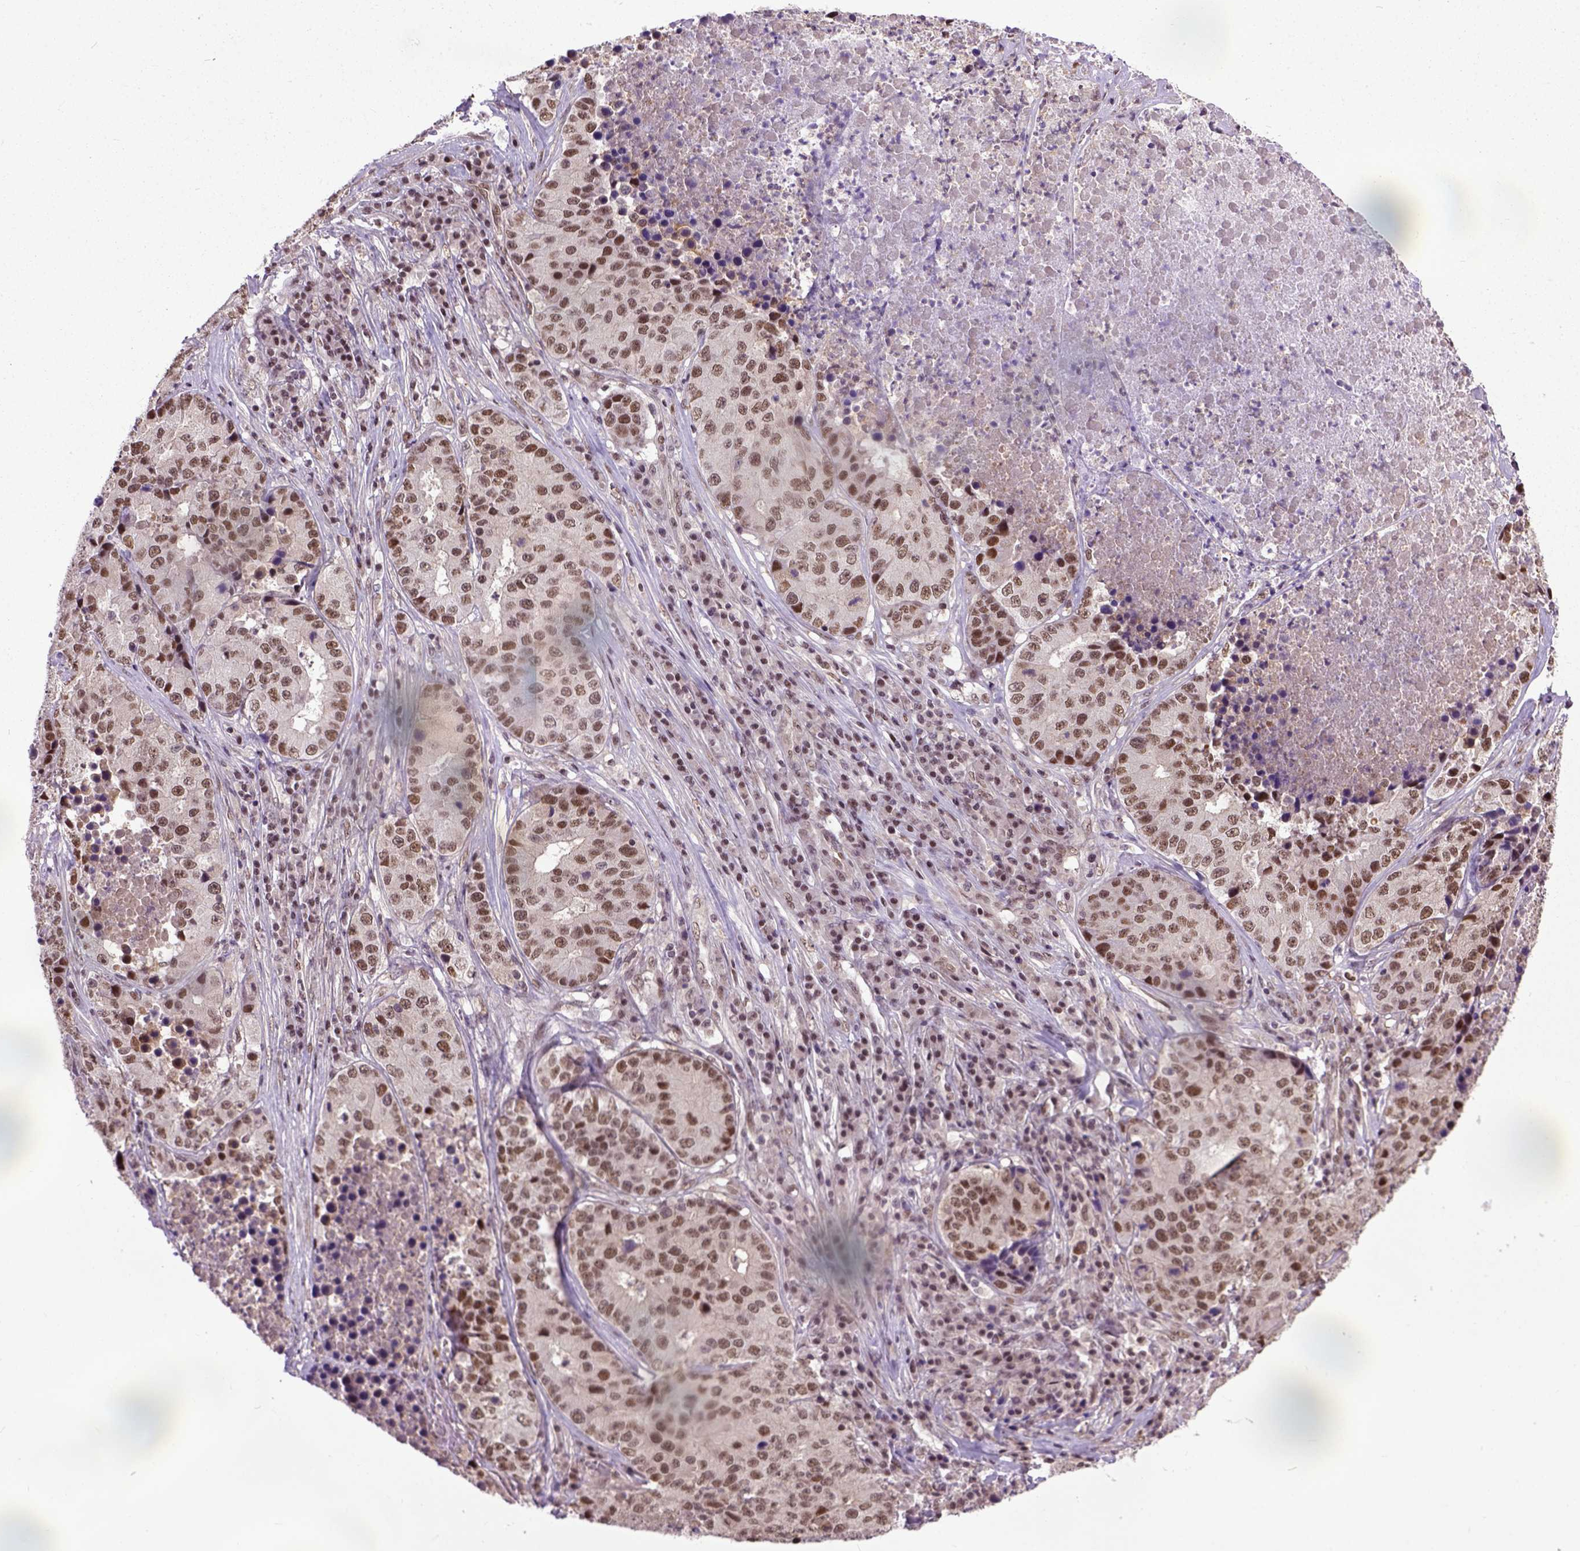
{"staining": {"intensity": "moderate", "quantity": ">75%", "location": "nuclear"}, "tissue": "stomach cancer", "cell_type": "Tumor cells", "image_type": "cancer", "snomed": [{"axis": "morphology", "description": "Adenocarcinoma, NOS"}, {"axis": "topography", "description": "Stomach"}], "caption": "The photomicrograph exhibits a brown stain indicating the presence of a protein in the nuclear of tumor cells in stomach cancer.", "gene": "UBA3", "patient": {"sex": "male", "age": 71}}